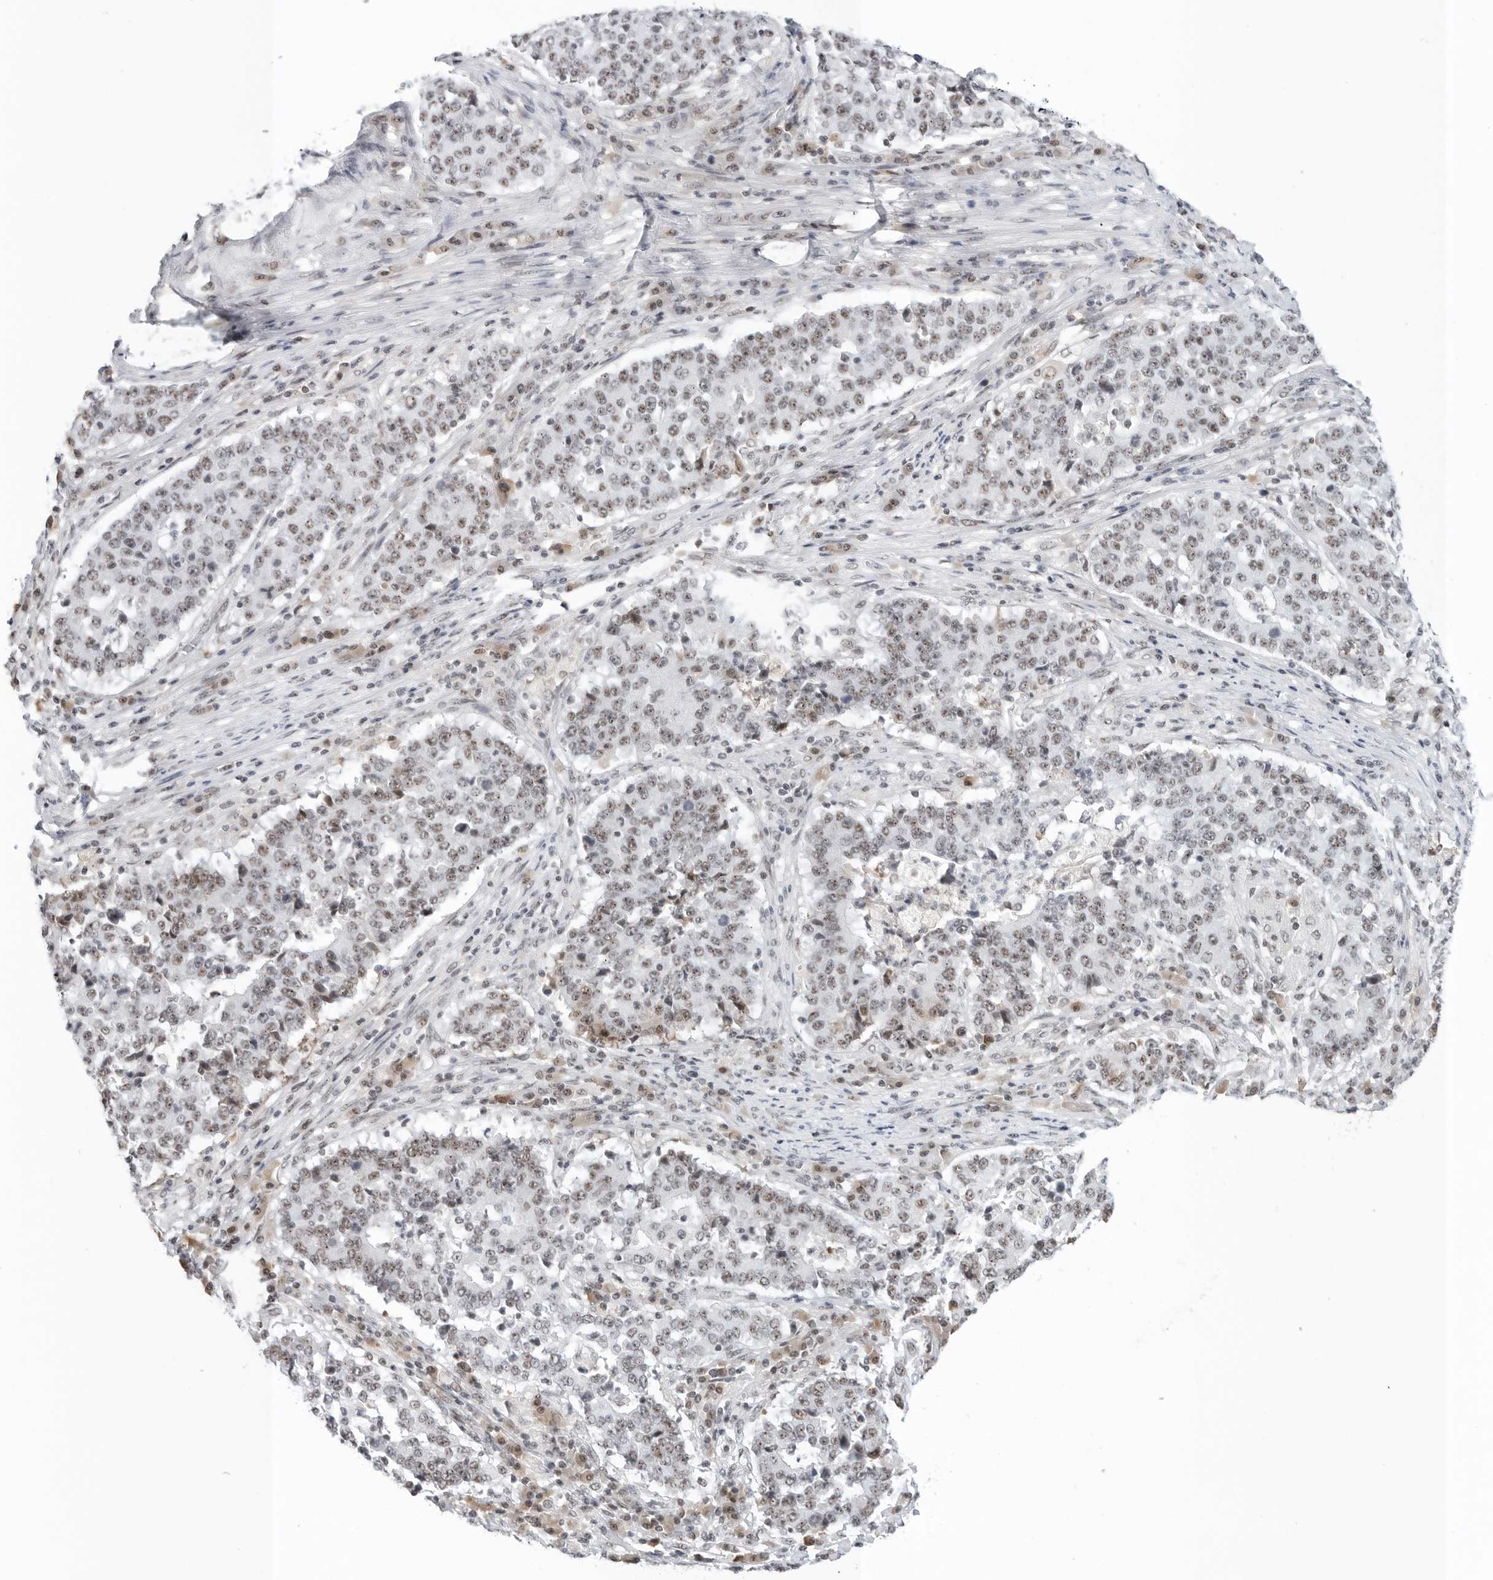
{"staining": {"intensity": "weak", "quantity": "25%-75%", "location": "nuclear"}, "tissue": "stomach cancer", "cell_type": "Tumor cells", "image_type": "cancer", "snomed": [{"axis": "morphology", "description": "Adenocarcinoma, NOS"}, {"axis": "topography", "description": "Stomach"}], "caption": "This micrograph exhibits immunohistochemistry staining of human adenocarcinoma (stomach), with low weak nuclear expression in approximately 25%-75% of tumor cells.", "gene": "WRAP53", "patient": {"sex": "male", "age": 59}}